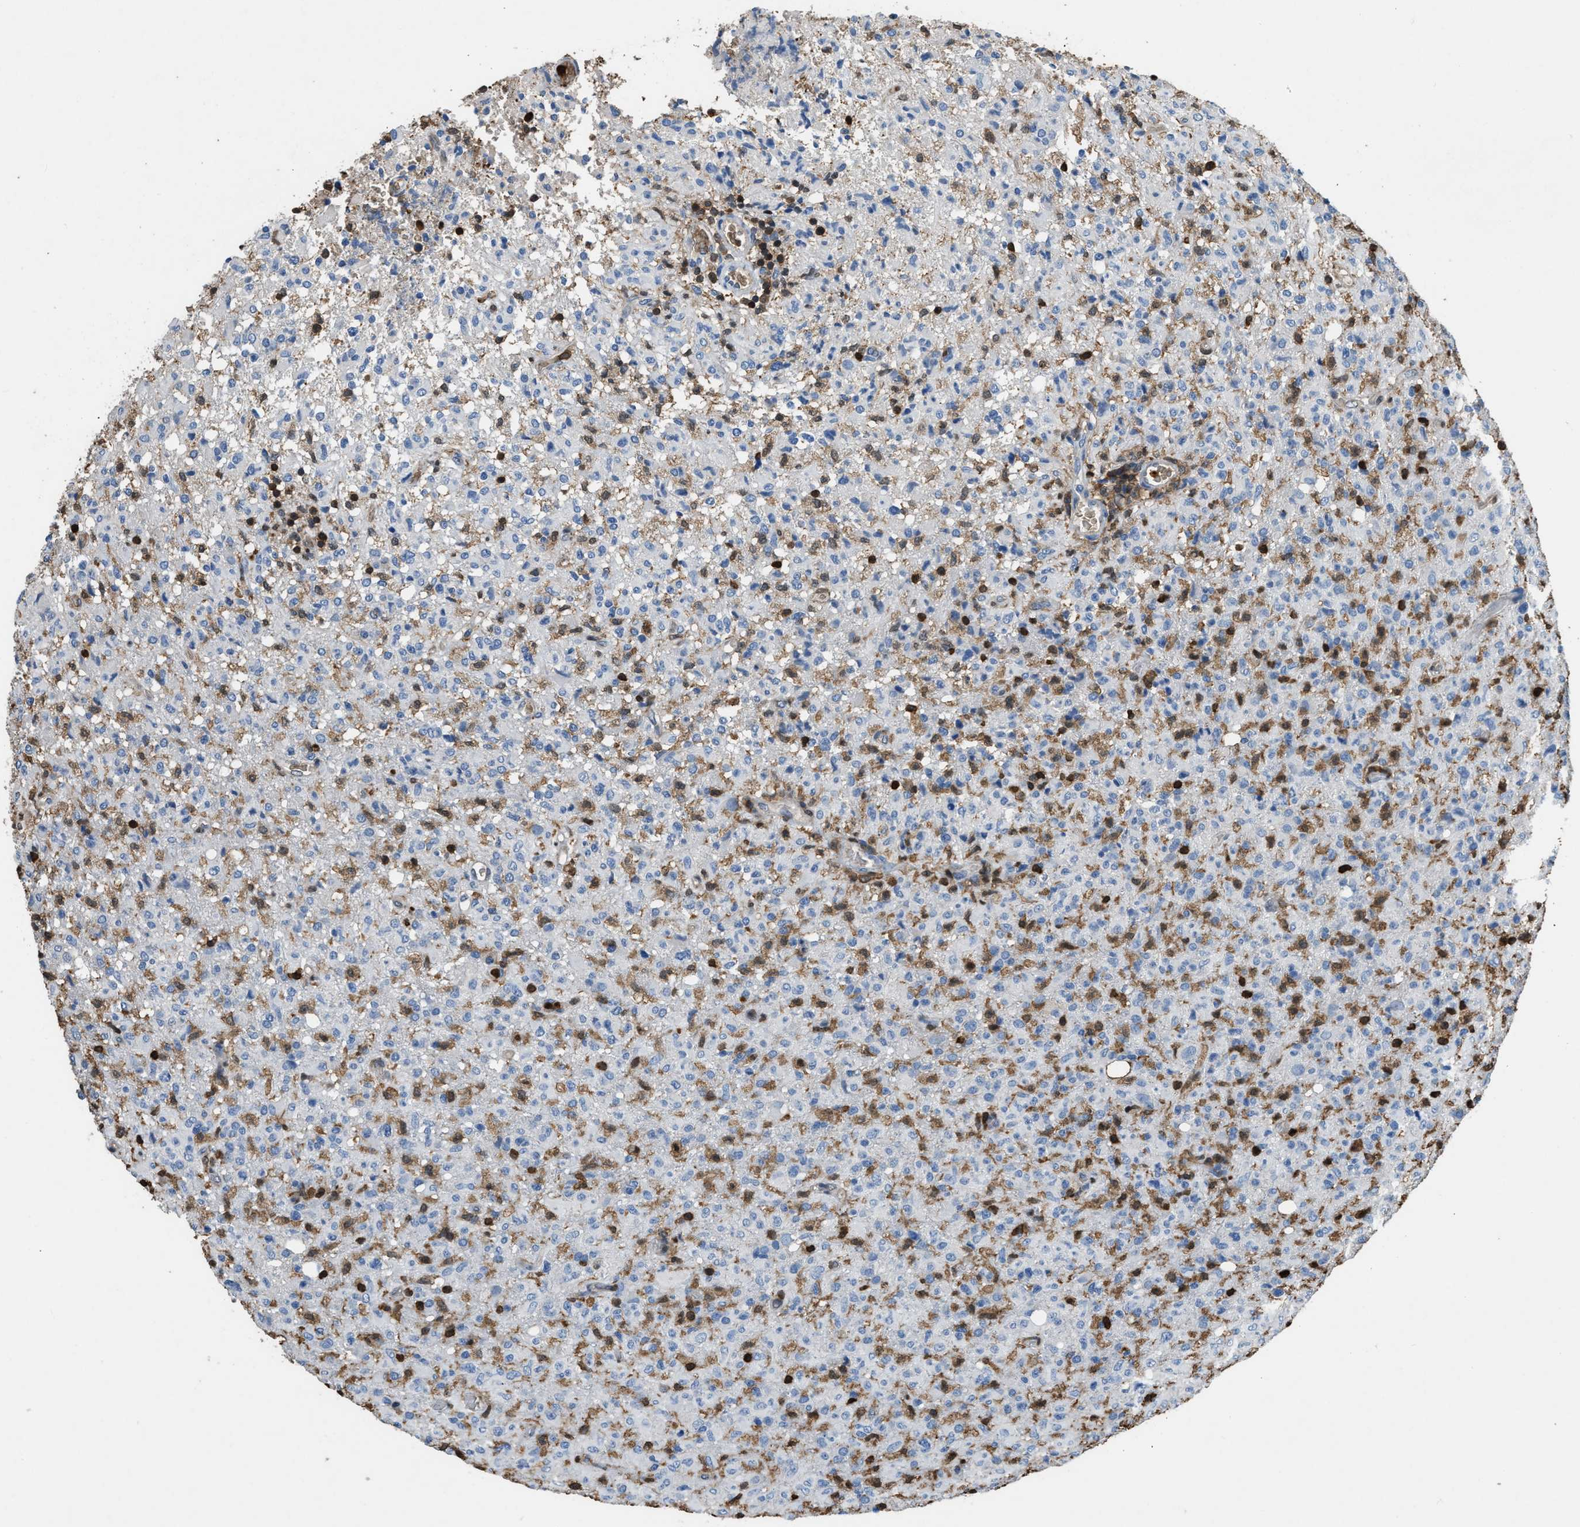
{"staining": {"intensity": "moderate", "quantity": "25%-75%", "location": "cytoplasmic/membranous"}, "tissue": "glioma", "cell_type": "Tumor cells", "image_type": "cancer", "snomed": [{"axis": "morphology", "description": "Glioma, malignant, High grade"}, {"axis": "topography", "description": "Brain"}], "caption": "A micrograph showing moderate cytoplasmic/membranous staining in about 25%-75% of tumor cells in malignant glioma (high-grade), as visualized by brown immunohistochemical staining.", "gene": "ARHGDIB", "patient": {"sex": "female", "age": 57}}